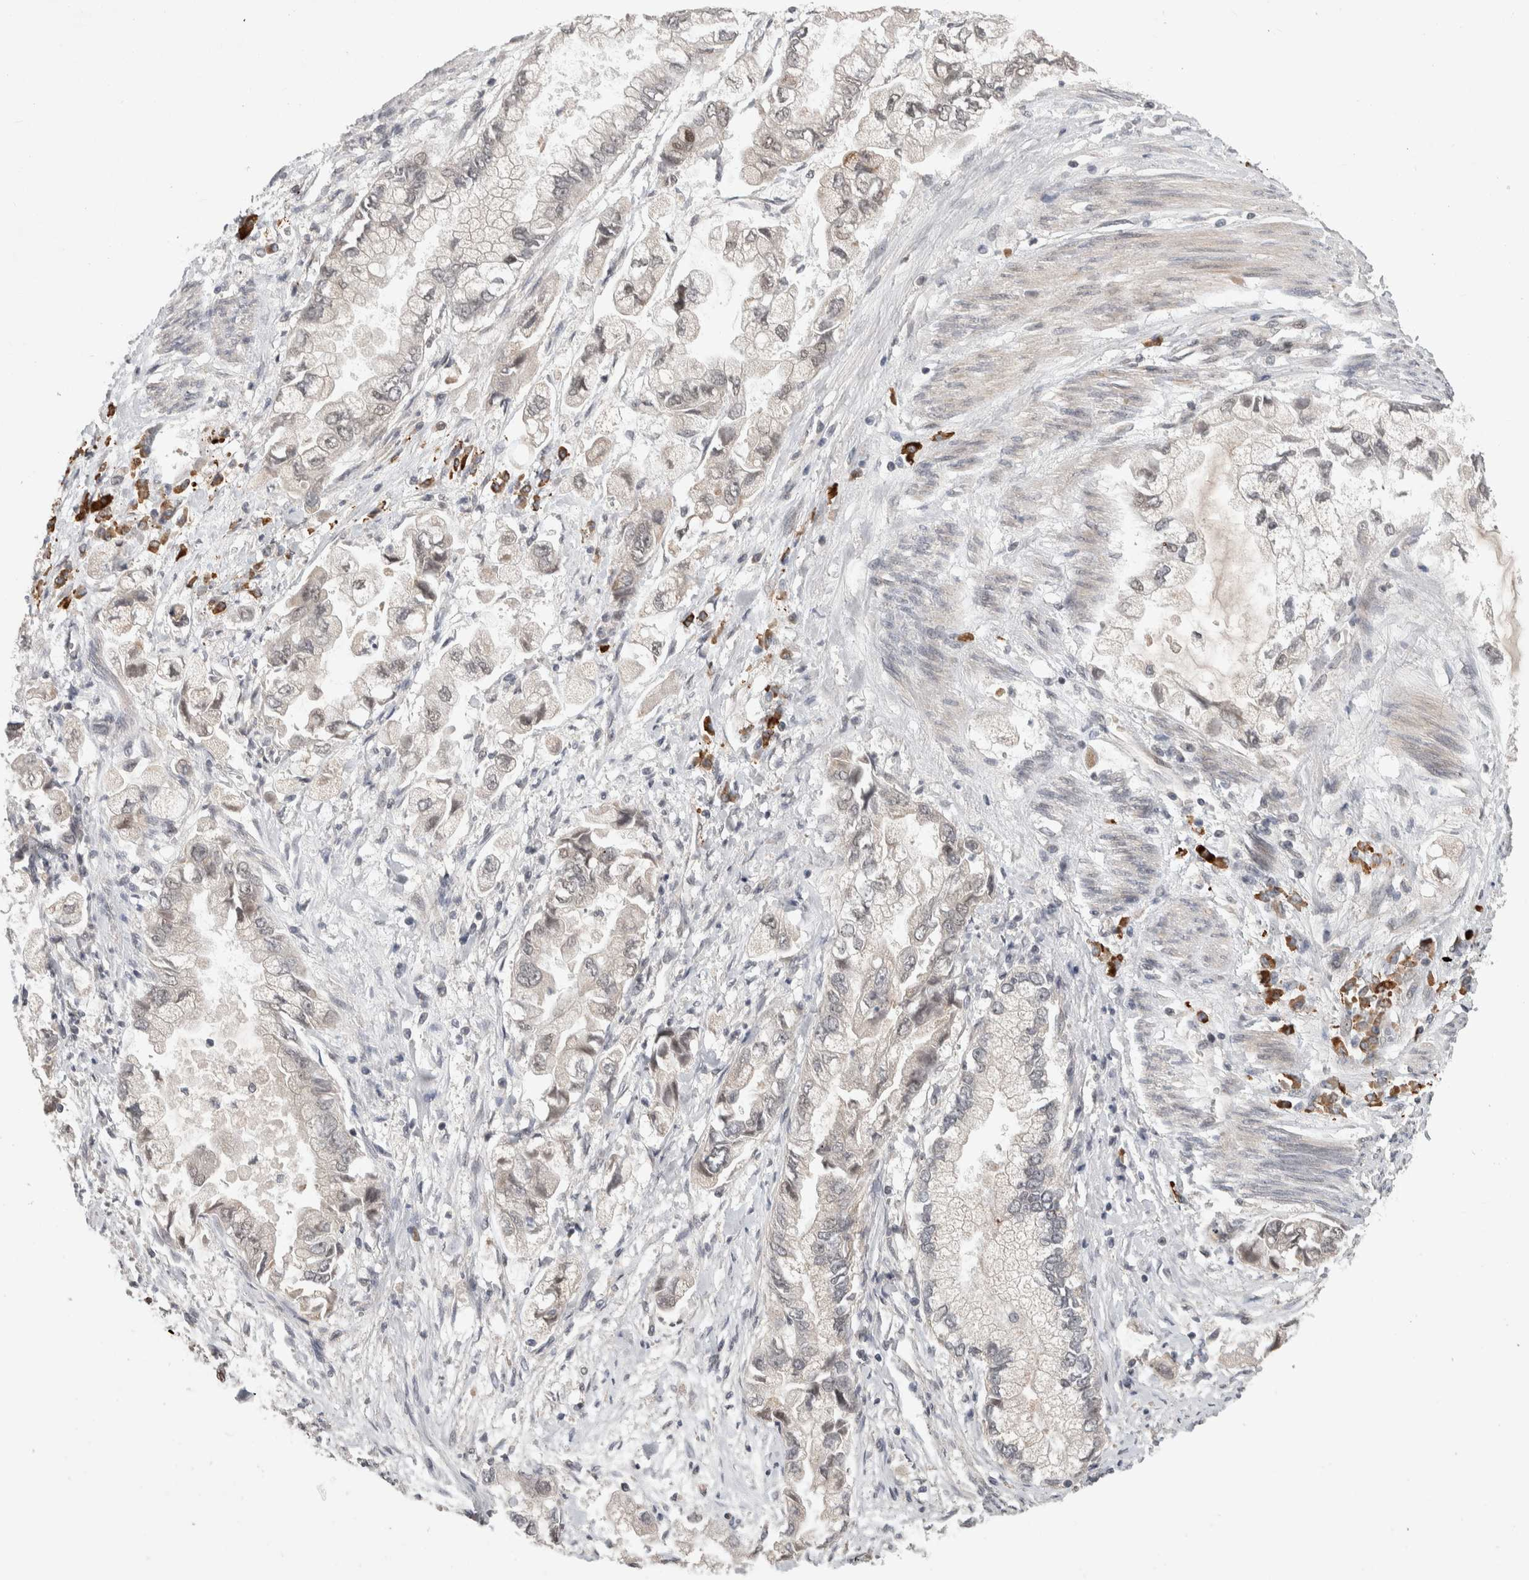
{"staining": {"intensity": "negative", "quantity": "none", "location": "none"}, "tissue": "stomach cancer", "cell_type": "Tumor cells", "image_type": "cancer", "snomed": [{"axis": "morphology", "description": "Normal tissue, NOS"}, {"axis": "morphology", "description": "Adenocarcinoma, NOS"}, {"axis": "topography", "description": "Stomach"}], "caption": "The micrograph shows no staining of tumor cells in adenocarcinoma (stomach).", "gene": "ZNF592", "patient": {"sex": "male", "age": 62}}